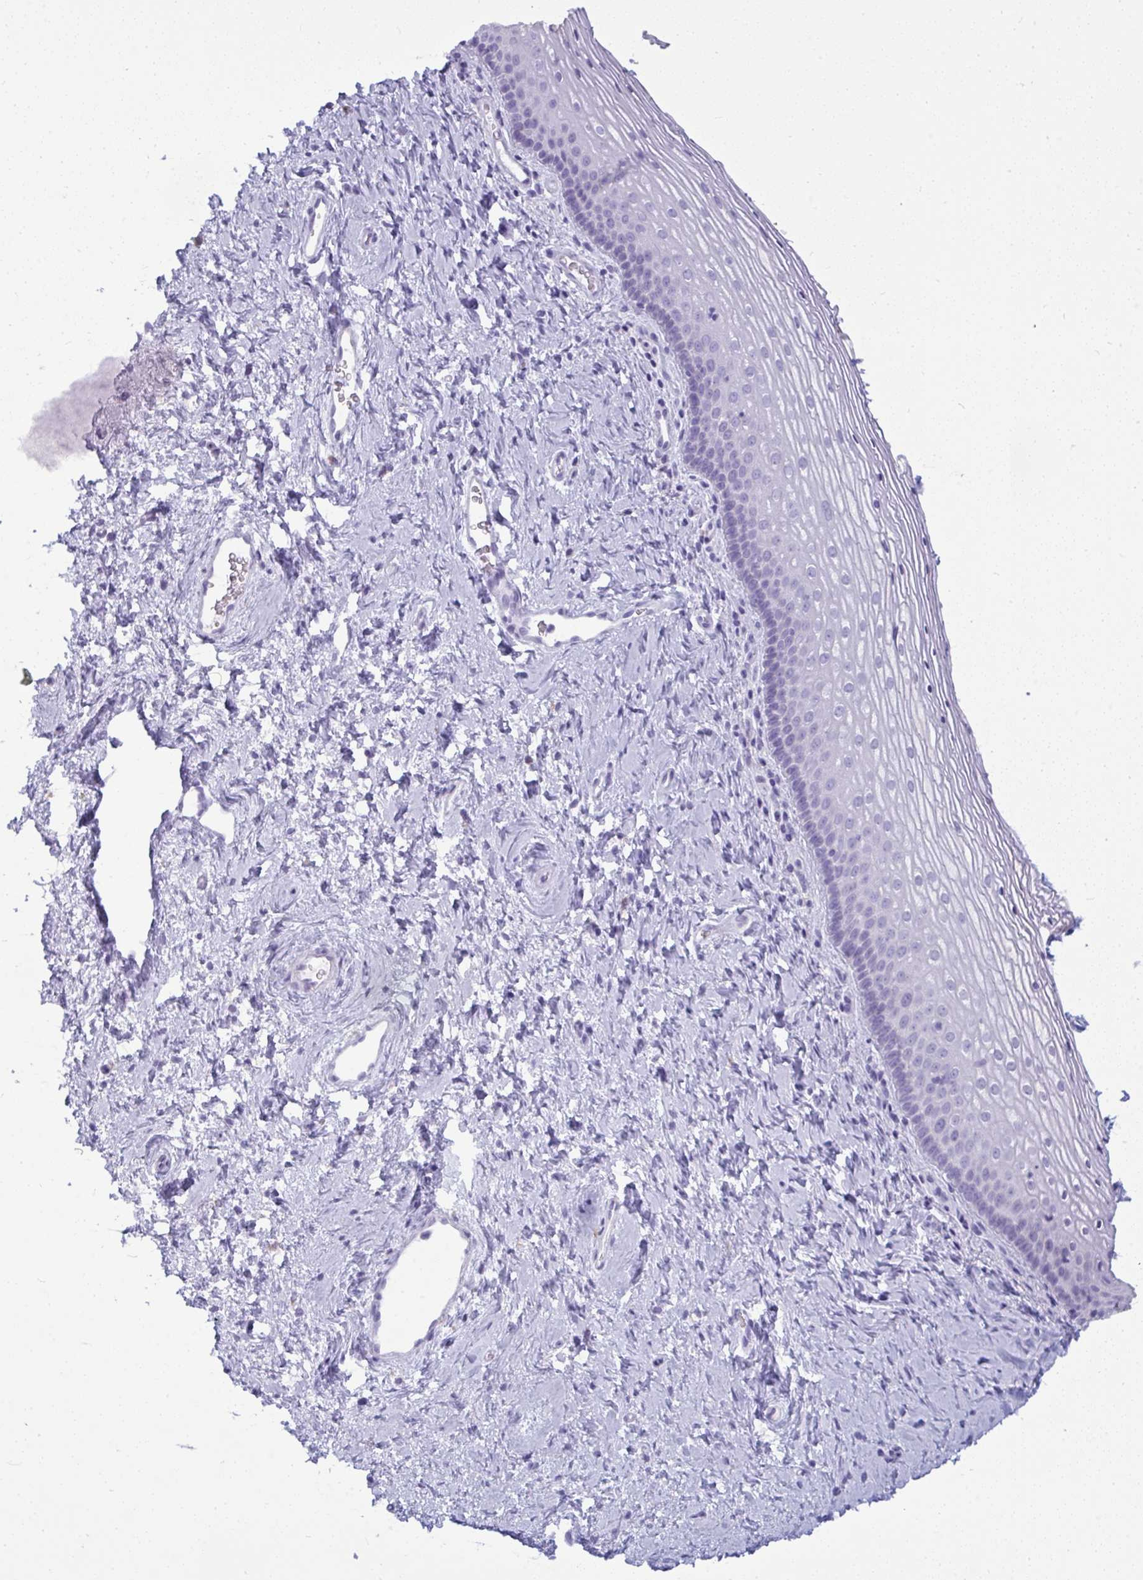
{"staining": {"intensity": "negative", "quantity": "none", "location": "none"}, "tissue": "vagina", "cell_type": "Squamous epithelial cells", "image_type": "normal", "snomed": [{"axis": "morphology", "description": "Normal tissue, NOS"}, {"axis": "morphology", "description": "Squamous cell carcinoma, NOS"}, {"axis": "topography", "description": "Vagina"}, {"axis": "topography", "description": "Cervix"}], "caption": "The immunohistochemistry (IHC) histopathology image has no significant positivity in squamous epithelial cells of vagina.", "gene": "ANKRD60", "patient": {"sex": "female", "age": 45}}